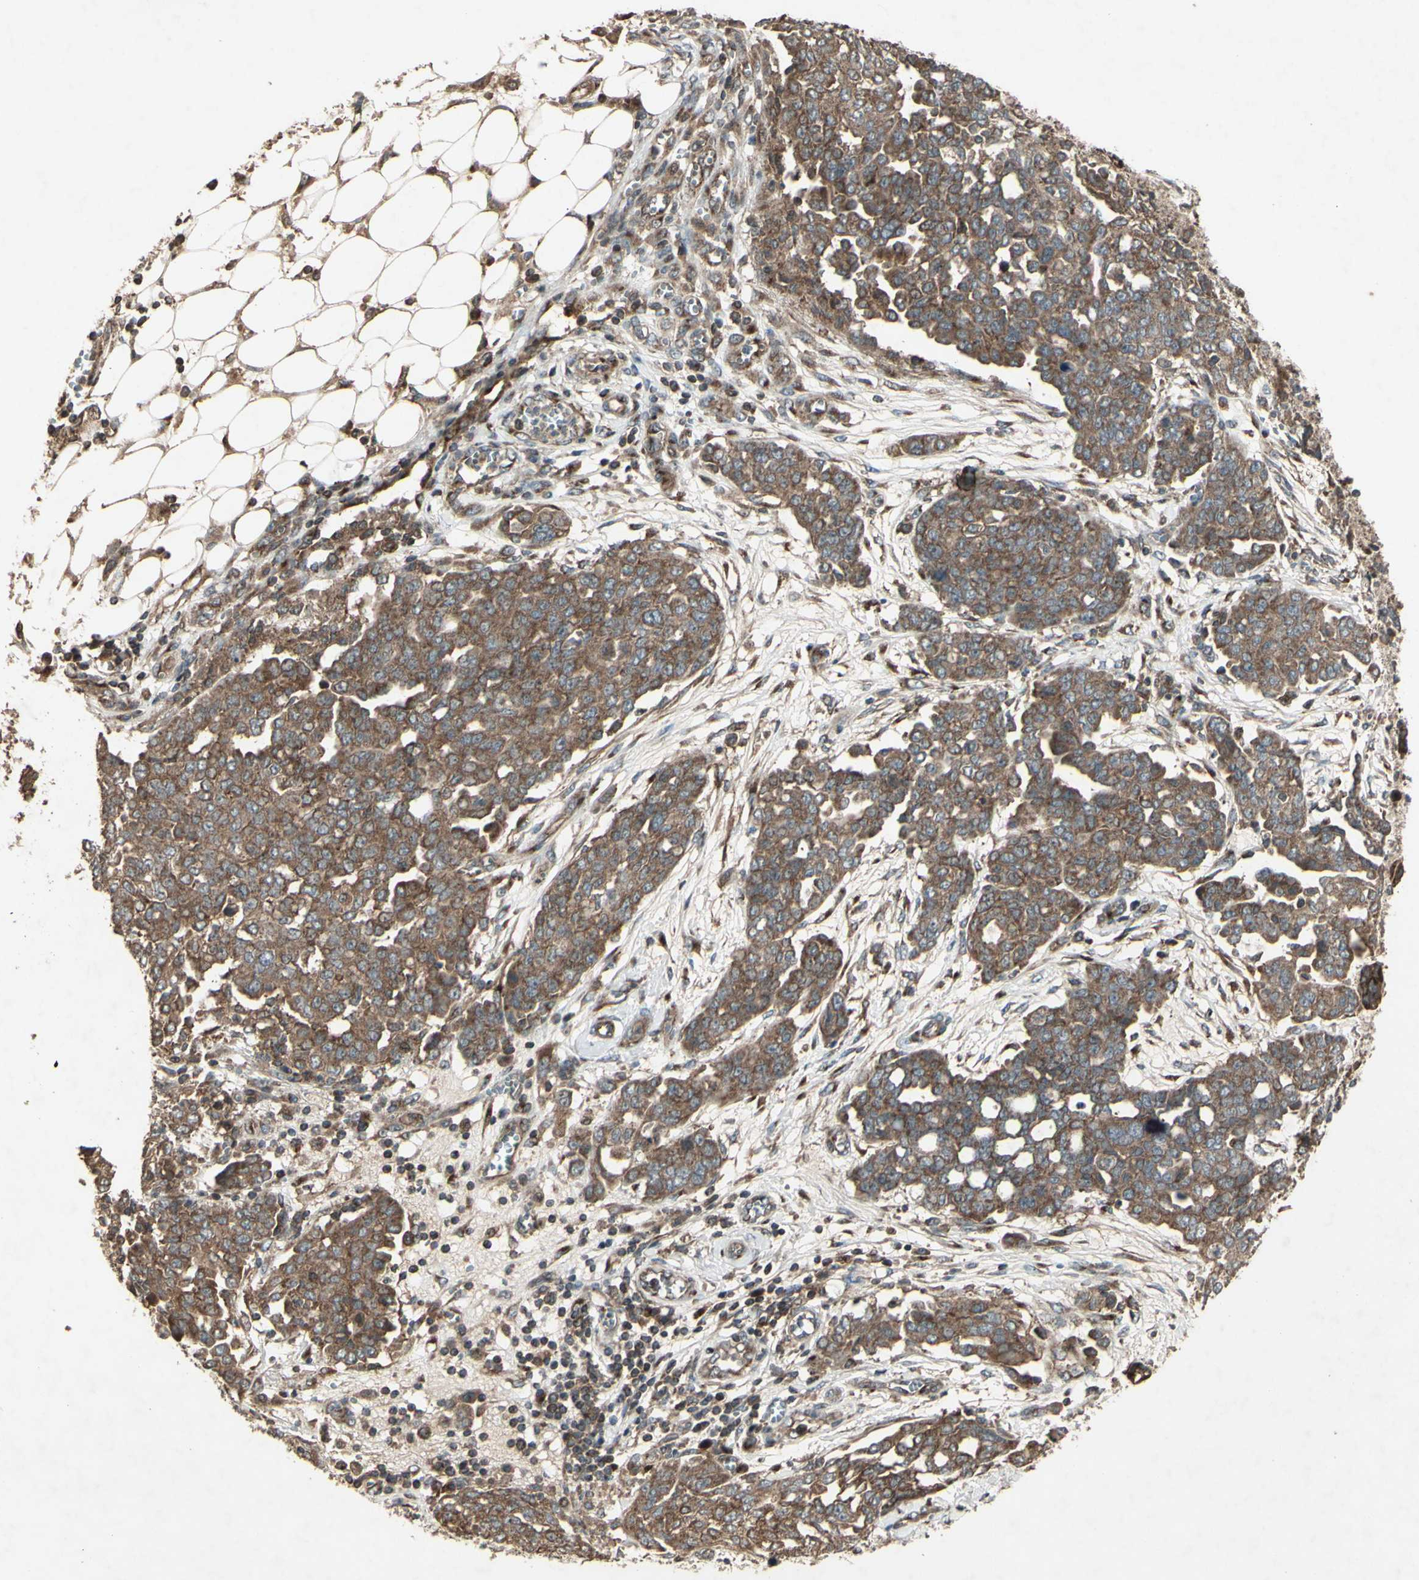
{"staining": {"intensity": "moderate", "quantity": ">75%", "location": "cytoplasmic/membranous"}, "tissue": "ovarian cancer", "cell_type": "Tumor cells", "image_type": "cancer", "snomed": [{"axis": "morphology", "description": "Cystadenocarcinoma, serous, NOS"}, {"axis": "topography", "description": "Soft tissue"}, {"axis": "topography", "description": "Ovary"}], "caption": "Moderate cytoplasmic/membranous expression for a protein is identified in approximately >75% of tumor cells of serous cystadenocarcinoma (ovarian) using immunohistochemistry (IHC).", "gene": "AP1G1", "patient": {"sex": "female", "age": 57}}